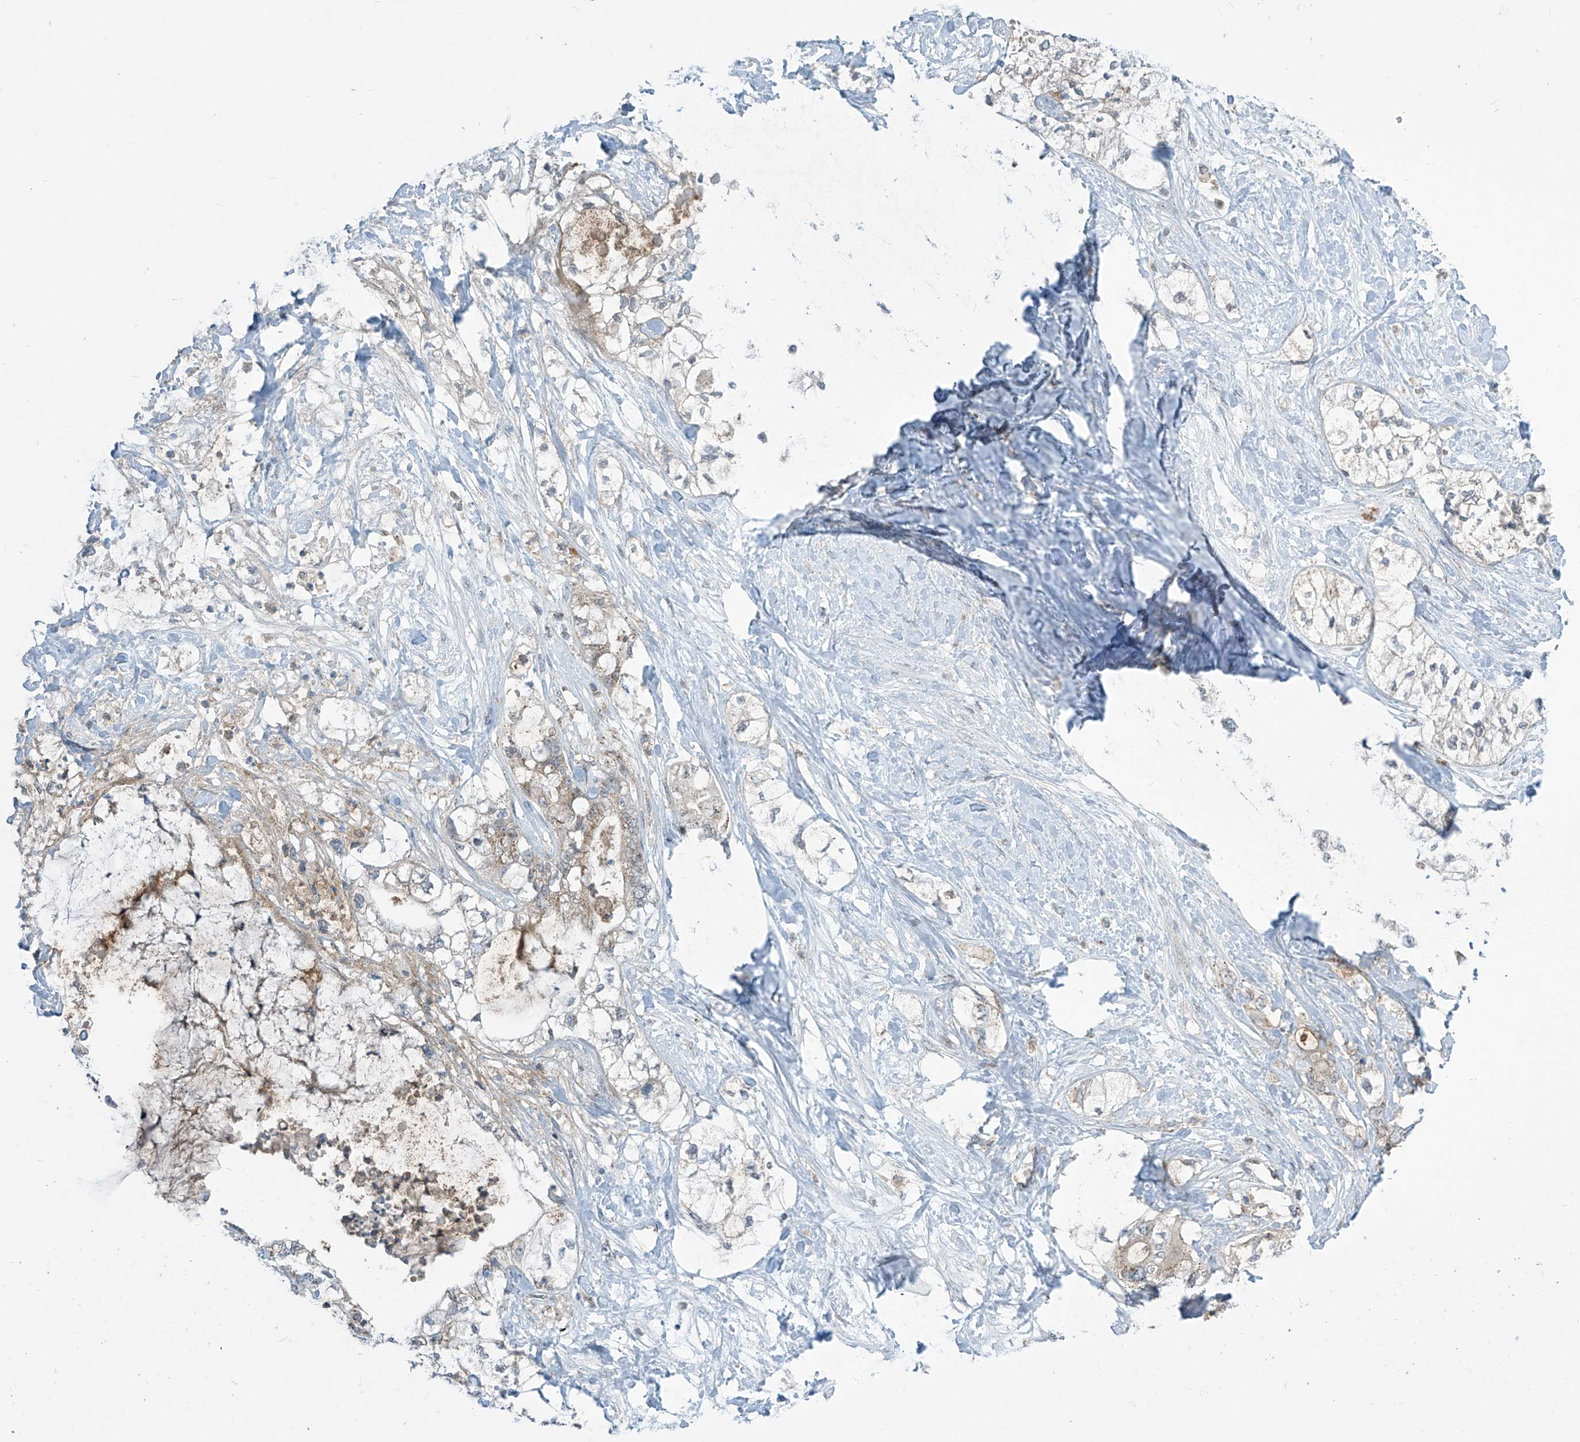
{"staining": {"intensity": "weak", "quantity": "<25%", "location": "cytoplasmic/membranous"}, "tissue": "pancreatic cancer", "cell_type": "Tumor cells", "image_type": "cancer", "snomed": [{"axis": "morphology", "description": "Adenocarcinoma, NOS"}, {"axis": "topography", "description": "Pancreas"}], "caption": "Histopathology image shows no protein expression in tumor cells of pancreatic cancer (adenocarcinoma) tissue.", "gene": "PARVG", "patient": {"sex": "male", "age": 70}}